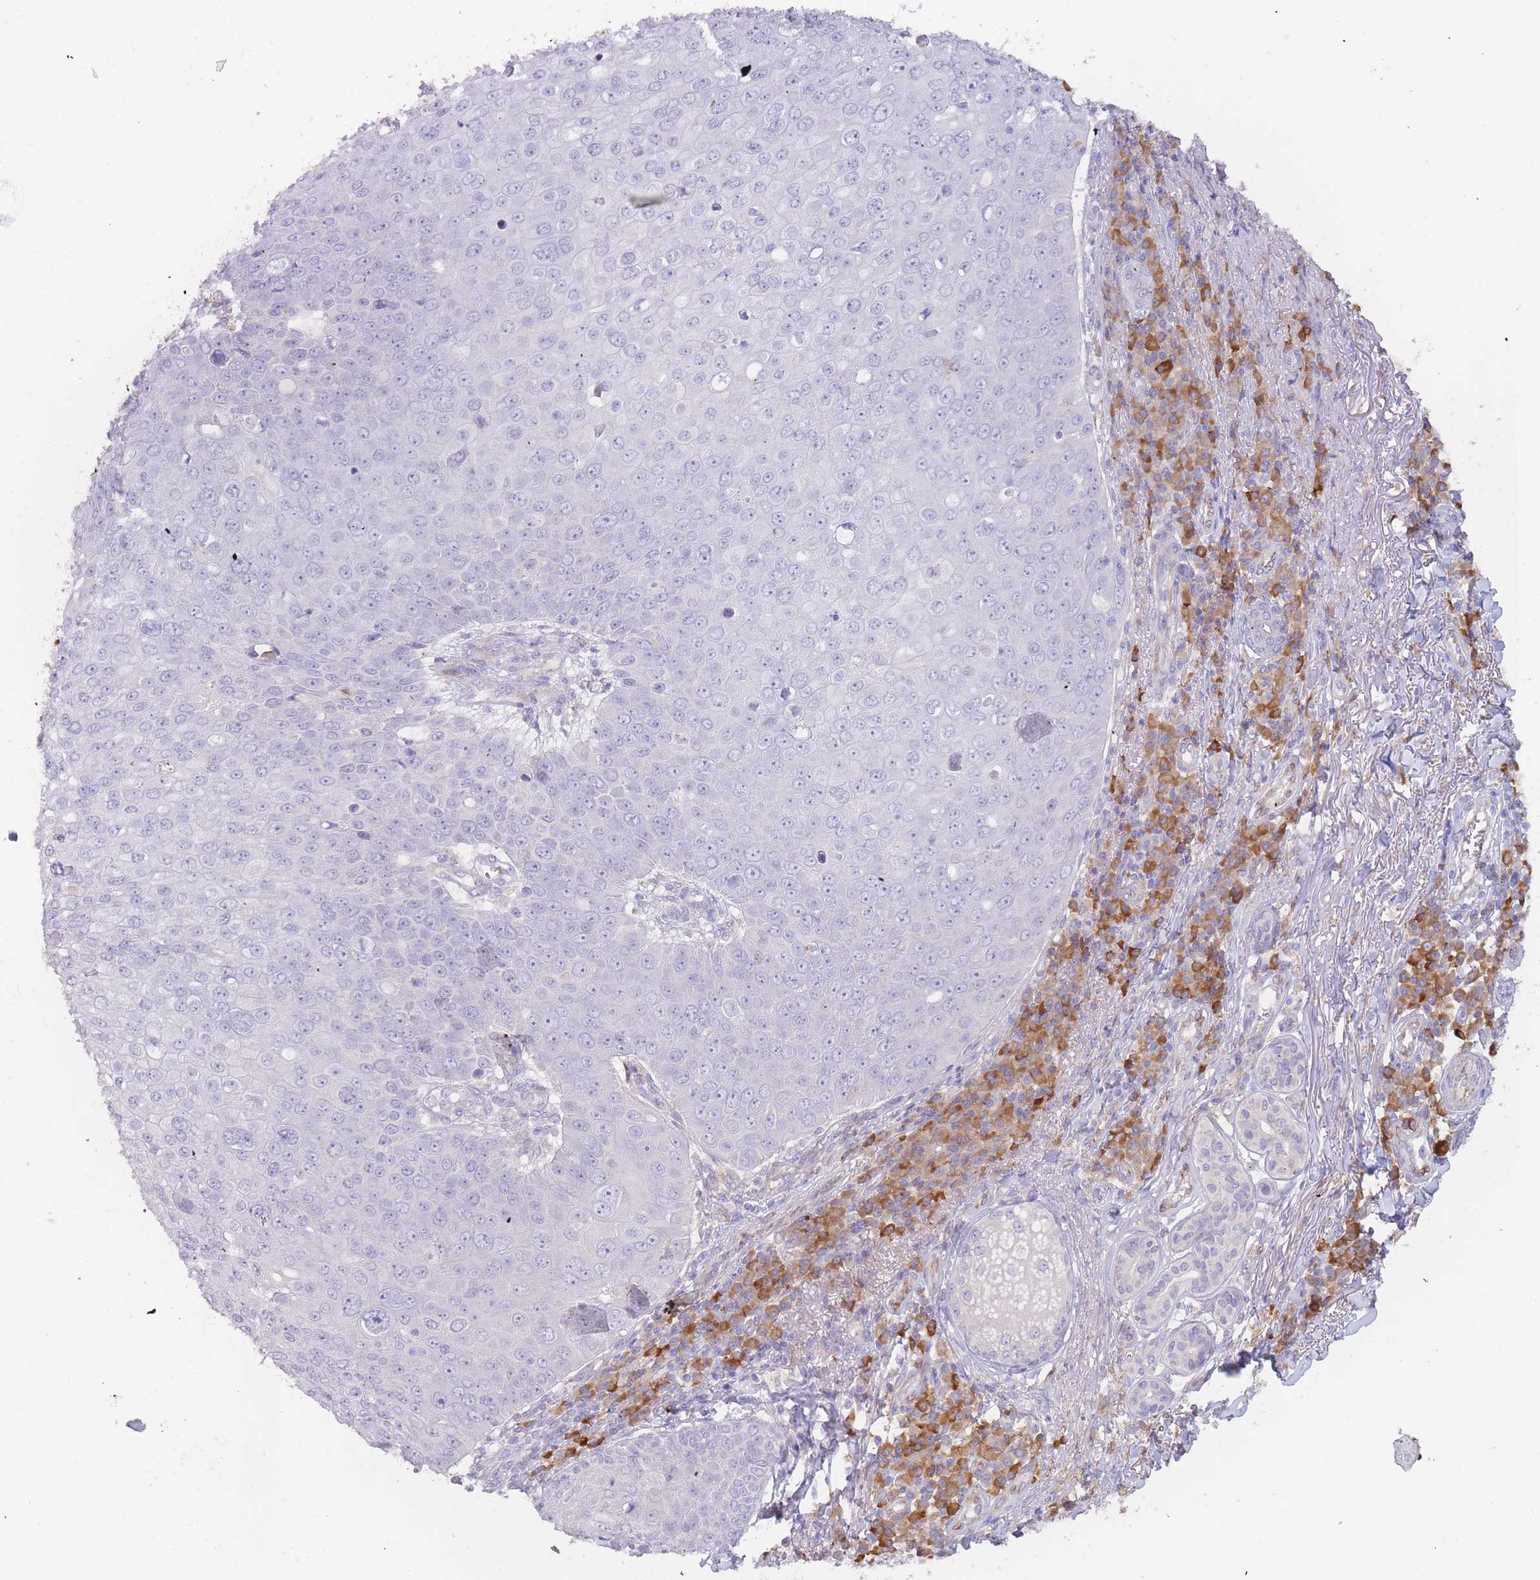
{"staining": {"intensity": "negative", "quantity": "none", "location": "none"}, "tissue": "skin cancer", "cell_type": "Tumor cells", "image_type": "cancer", "snomed": [{"axis": "morphology", "description": "Squamous cell carcinoma, NOS"}, {"axis": "topography", "description": "Skin"}], "caption": "The immunohistochemistry (IHC) micrograph has no significant staining in tumor cells of skin squamous cell carcinoma tissue.", "gene": "SLC35E4", "patient": {"sex": "male", "age": 71}}